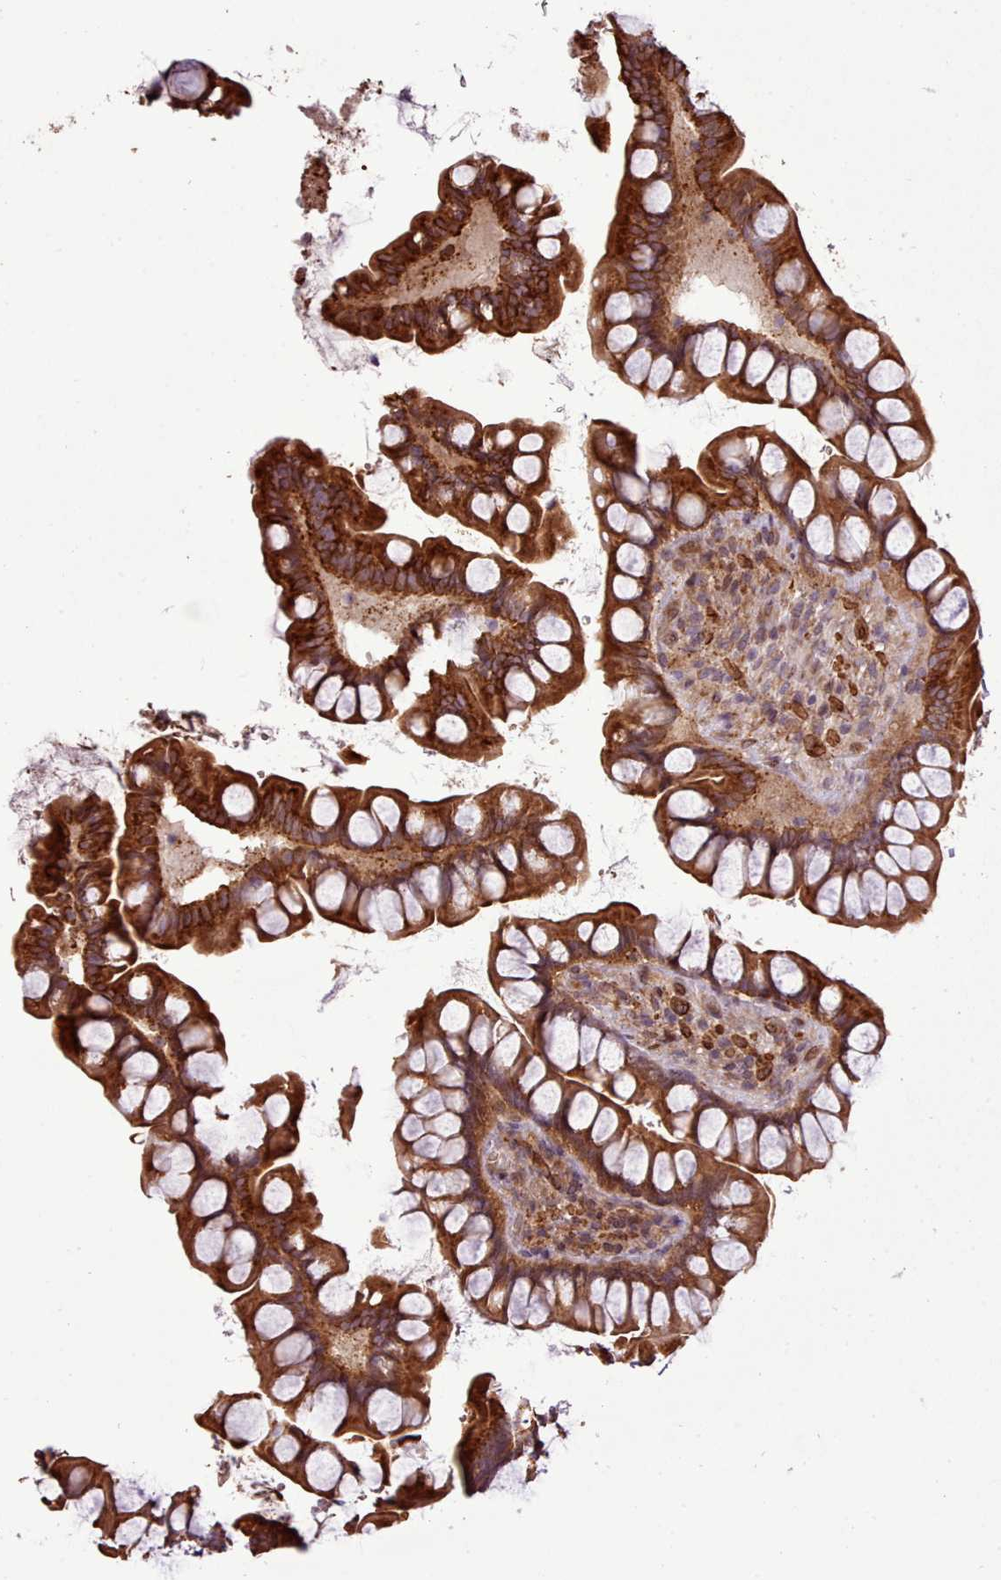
{"staining": {"intensity": "strong", "quantity": ">75%", "location": "cytoplasmic/membranous"}, "tissue": "small intestine", "cell_type": "Glandular cells", "image_type": "normal", "snomed": [{"axis": "morphology", "description": "Normal tissue, NOS"}, {"axis": "topography", "description": "Small intestine"}], "caption": "Small intestine stained for a protein exhibits strong cytoplasmic/membranous positivity in glandular cells. (DAB IHC, brown staining for protein, blue staining for nuclei).", "gene": "CABP1", "patient": {"sex": "male", "age": 70}}